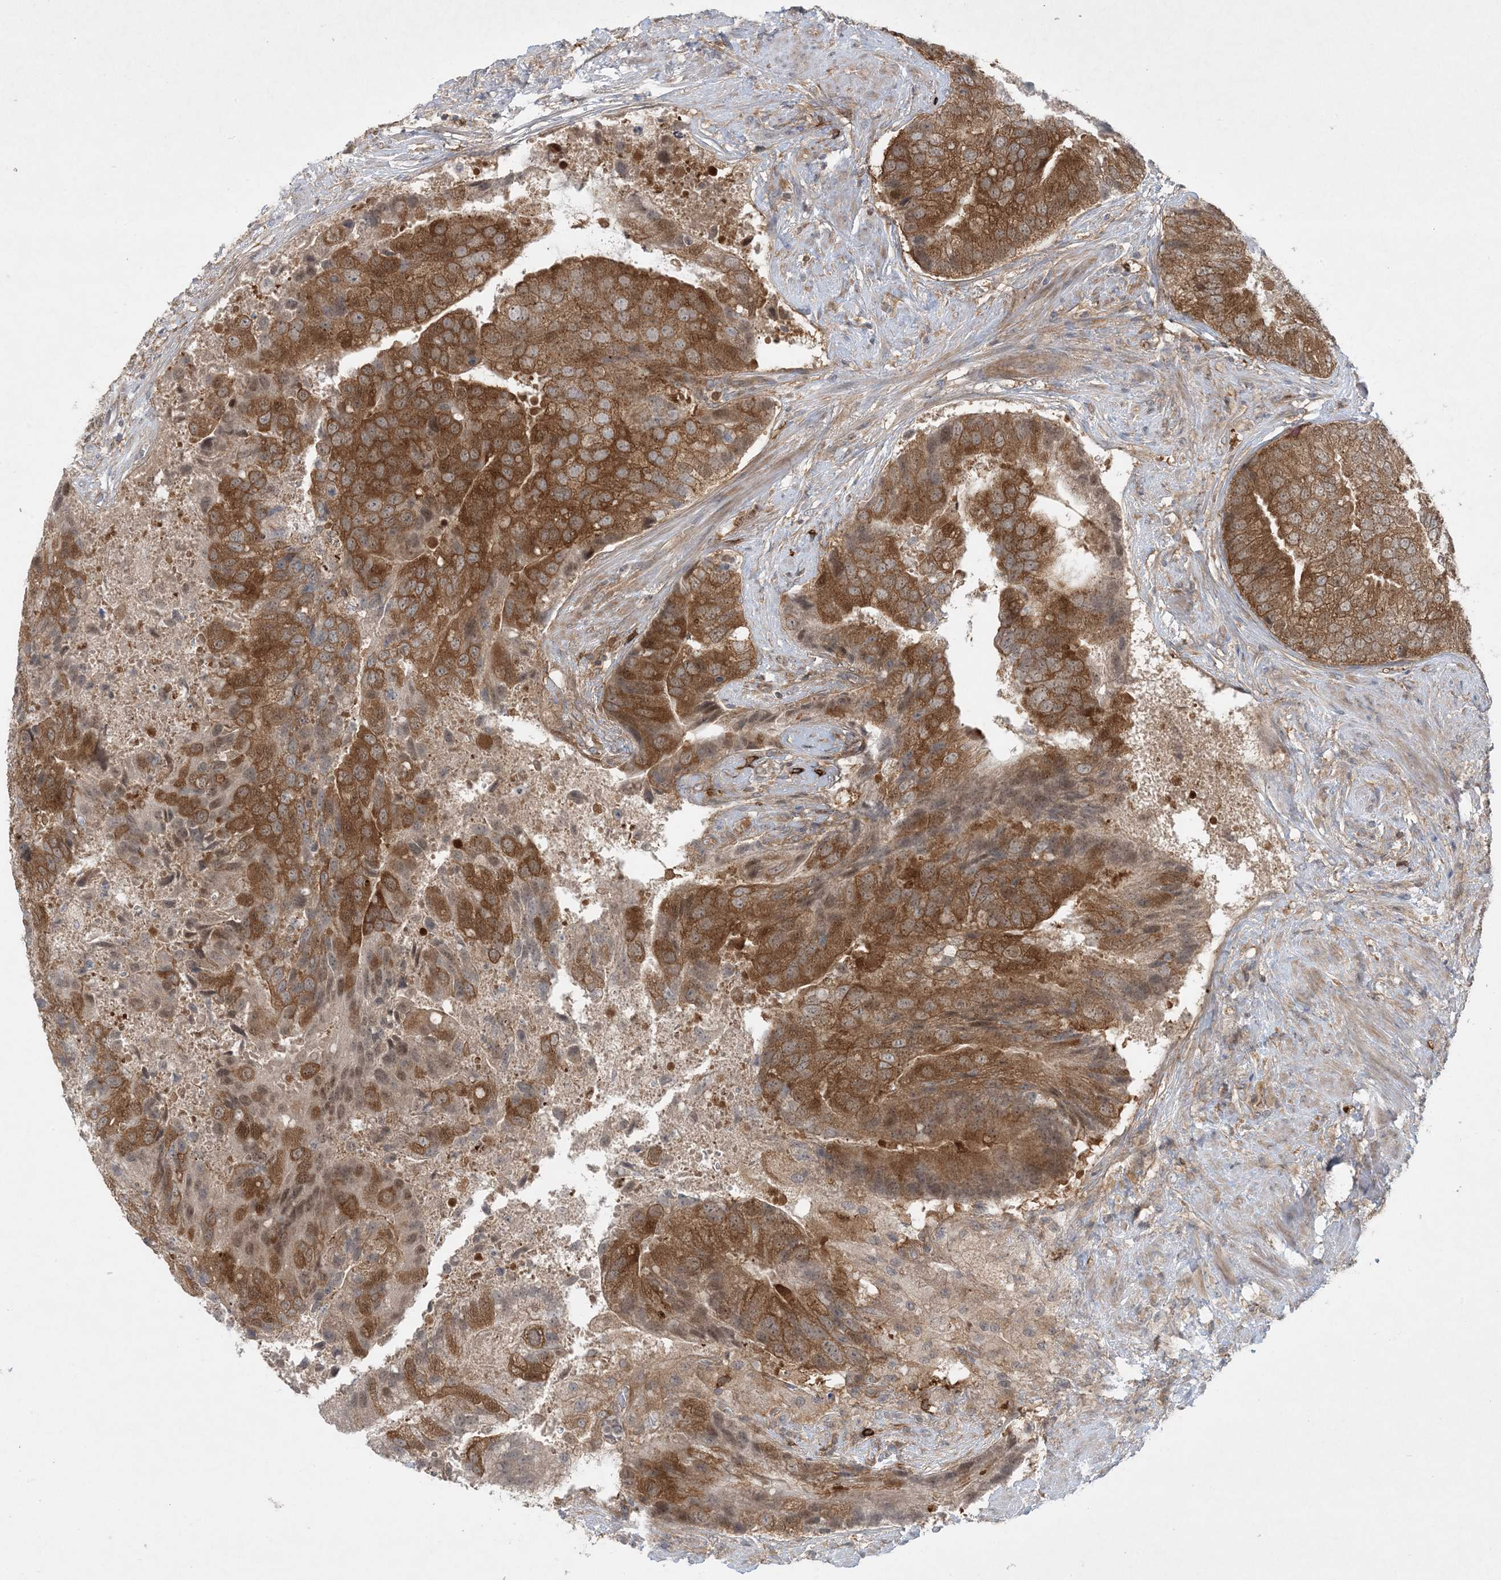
{"staining": {"intensity": "moderate", "quantity": ">75%", "location": "cytoplasmic/membranous"}, "tissue": "prostate cancer", "cell_type": "Tumor cells", "image_type": "cancer", "snomed": [{"axis": "morphology", "description": "Adenocarcinoma, High grade"}, {"axis": "topography", "description": "Prostate"}], "caption": "Human adenocarcinoma (high-grade) (prostate) stained with a brown dye demonstrates moderate cytoplasmic/membranous positive positivity in approximately >75% of tumor cells.", "gene": "STAM2", "patient": {"sex": "male", "age": 70}}